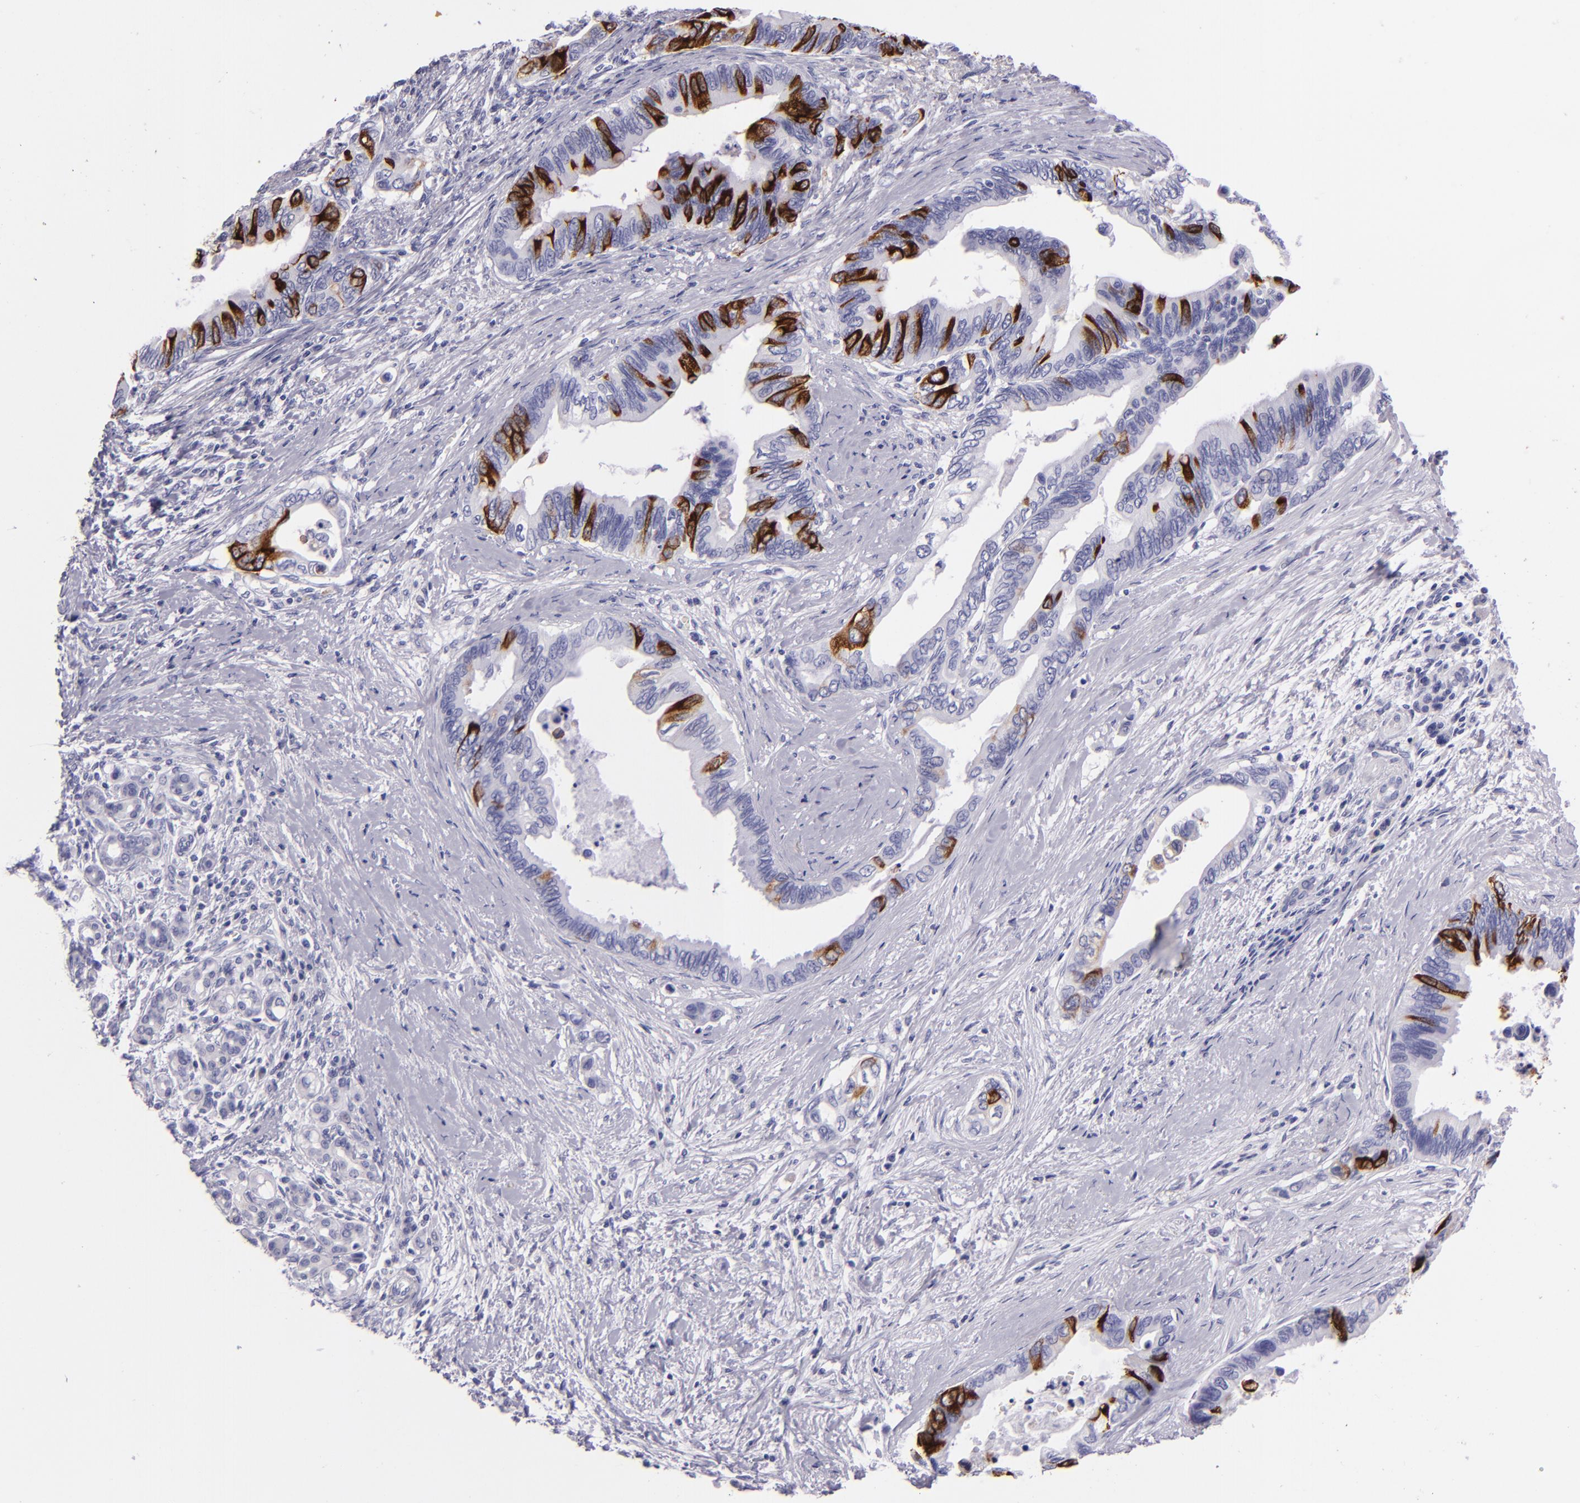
{"staining": {"intensity": "strong", "quantity": "25%-75%", "location": "cytoplasmic/membranous"}, "tissue": "pancreatic cancer", "cell_type": "Tumor cells", "image_type": "cancer", "snomed": [{"axis": "morphology", "description": "Adenocarcinoma, NOS"}, {"axis": "topography", "description": "Pancreas"}], "caption": "About 25%-75% of tumor cells in human pancreatic cancer (adenocarcinoma) demonstrate strong cytoplasmic/membranous protein expression as visualized by brown immunohistochemical staining.", "gene": "MUC5AC", "patient": {"sex": "female", "age": 66}}